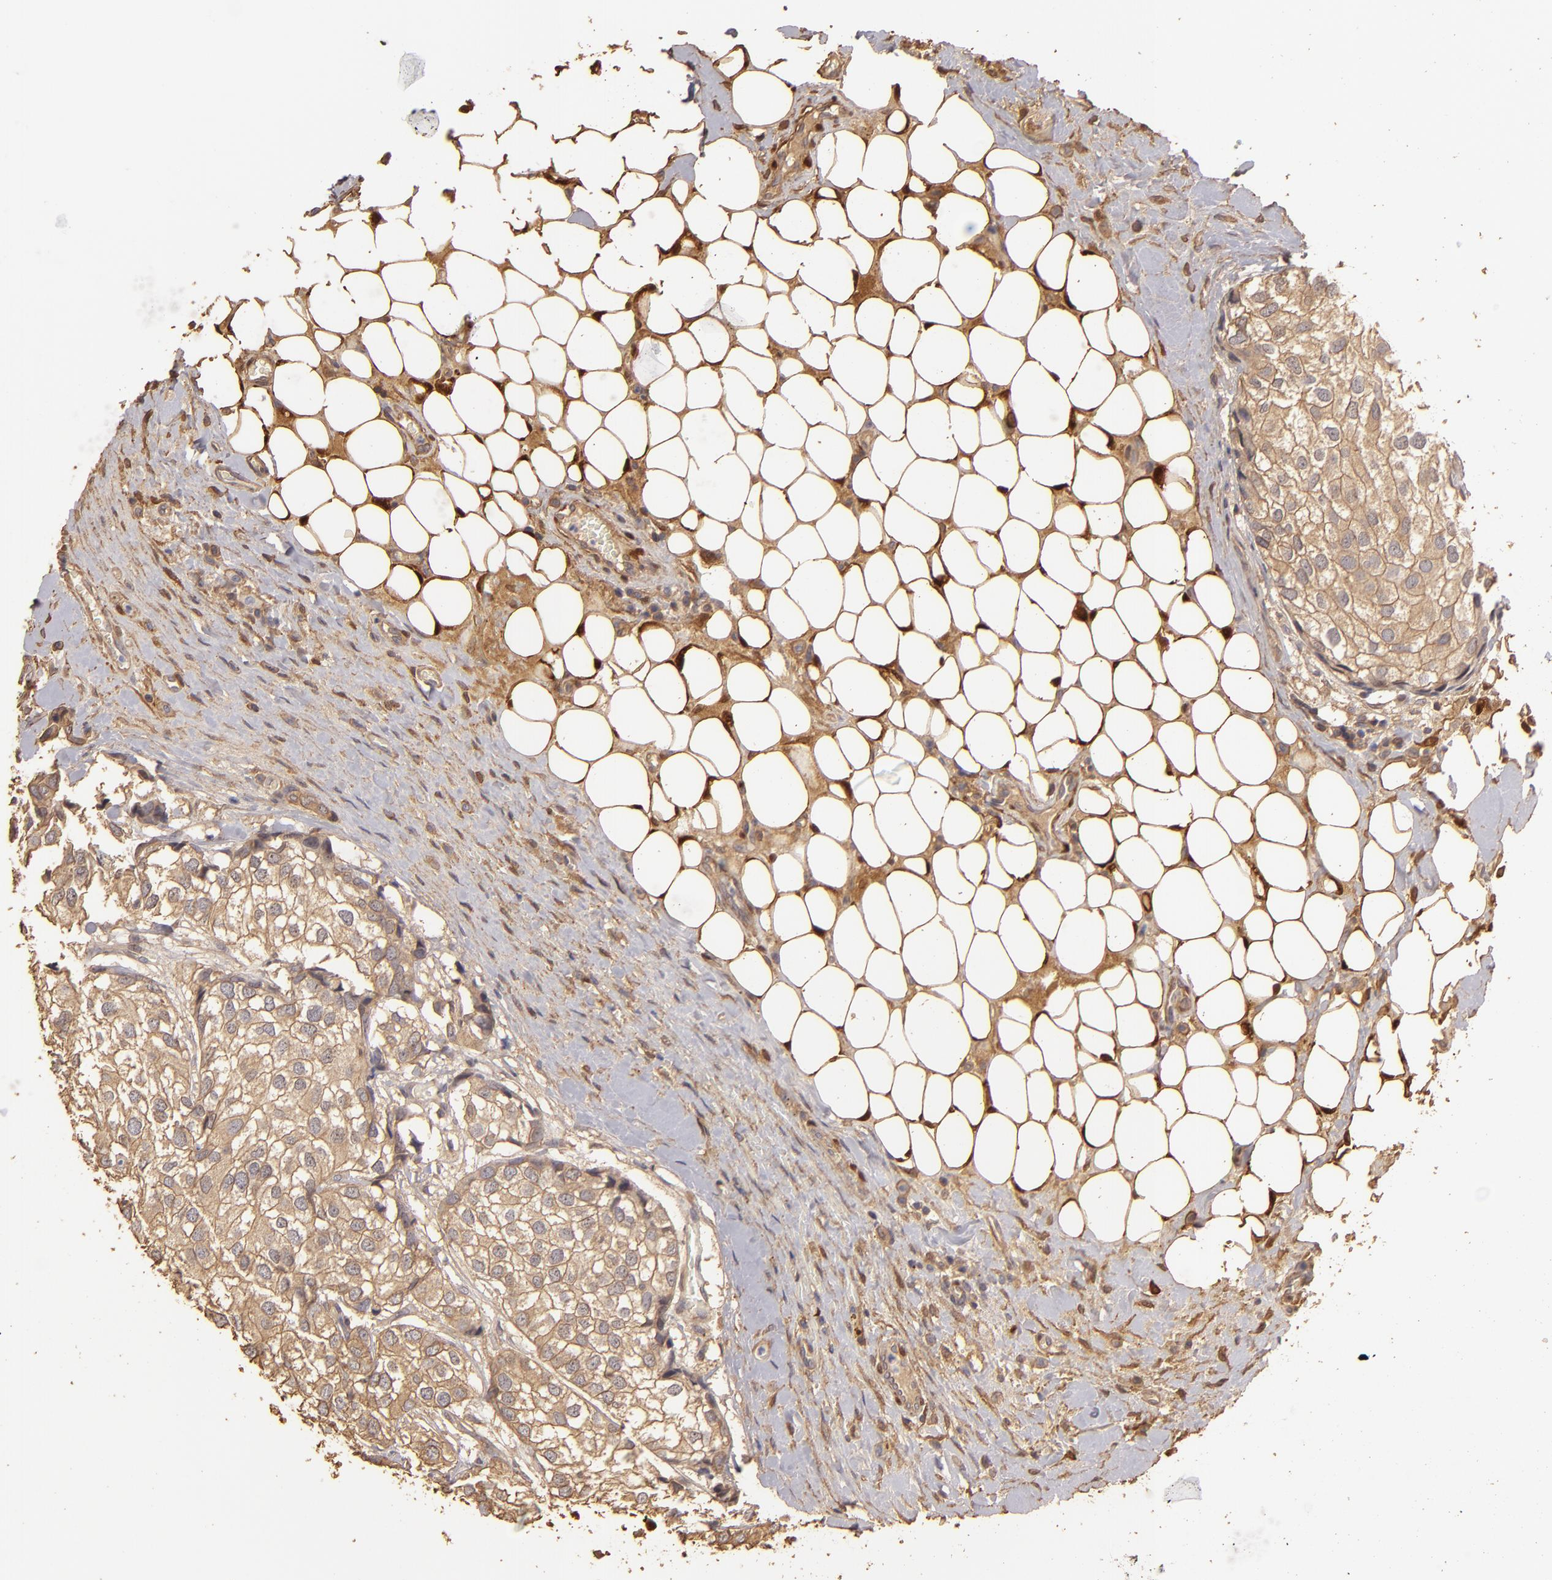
{"staining": {"intensity": "moderate", "quantity": ">75%", "location": "cytoplasmic/membranous"}, "tissue": "breast cancer", "cell_type": "Tumor cells", "image_type": "cancer", "snomed": [{"axis": "morphology", "description": "Duct carcinoma"}, {"axis": "topography", "description": "Breast"}], "caption": "High-power microscopy captured an immunohistochemistry (IHC) image of invasive ductal carcinoma (breast), revealing moderate cytoplasmic/membranous staining in approximately >75% of tumor cells. The protein is shown in brown color, while the nuclei are stained blue.", "gene": "HSPB6", "patient": {"sex": "female", "age": 68}}